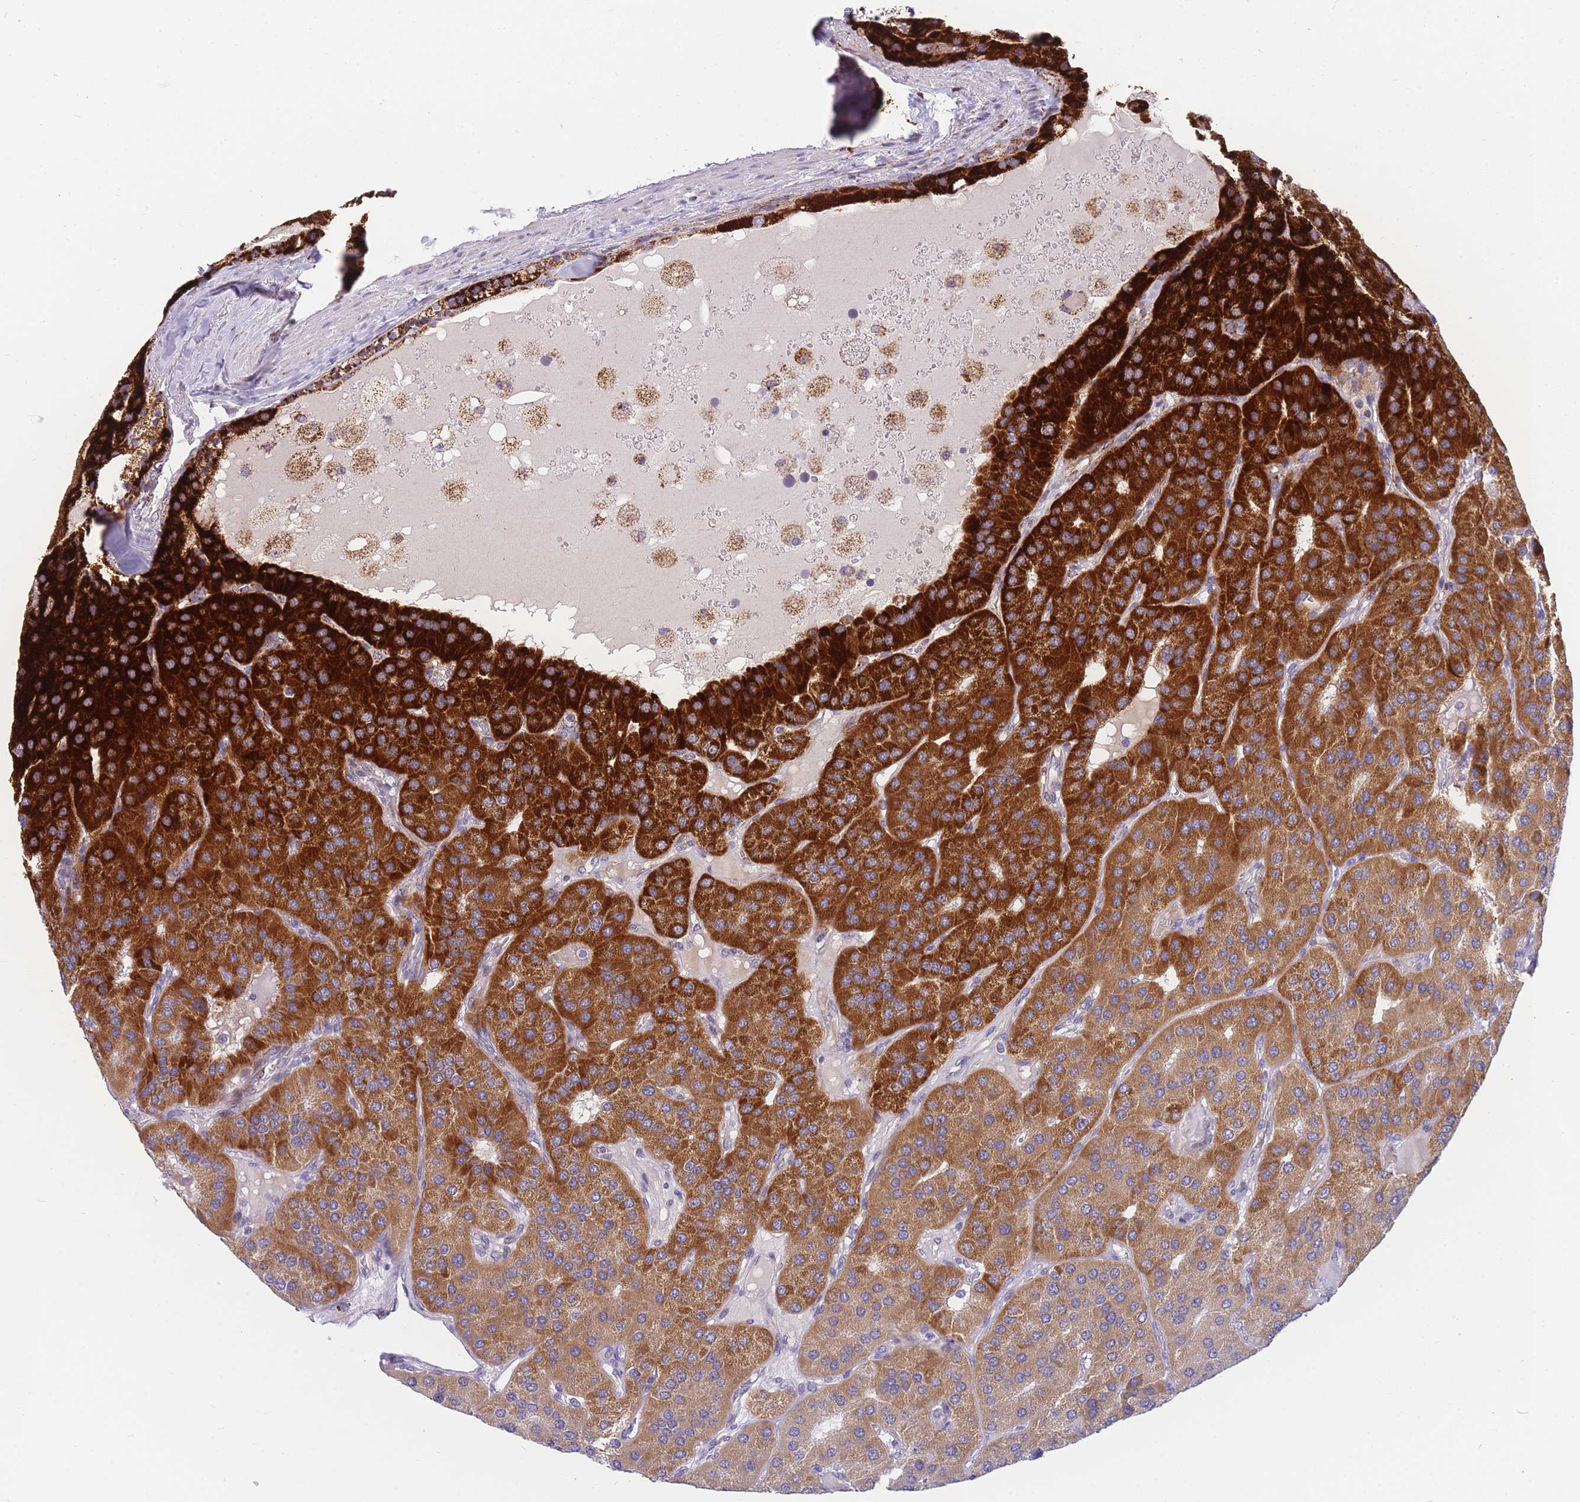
{"staining": {"intensity": "strong", "quantity": ">75%", "location": "cytoplasmic/membranous"}, "tissue": "parathyroid gland", "cell_type": "Glandular cells", "image_type": "normal", "snomed": [{"axis": "morphology", "description": "Normal tissue, NOS"}, {"axis": "morphology", "description": "Adenoma, NOS"}, {"axis": "topography", "description": "Parathyroid gland"}], "caption": "Strong cytoplasmic/membranous staining is identified in about >75% of glandular cells in unremarkable parathyroid gland. The staining was performed using DAB (3,3'-diaminobenzidine) to visualize the protein expression in brown, while the nuclei were stained in blue with hematoxylin (Magnification: 20x).", "gene": "DDX49", "patient": {"sex": "female", "age": 86}}